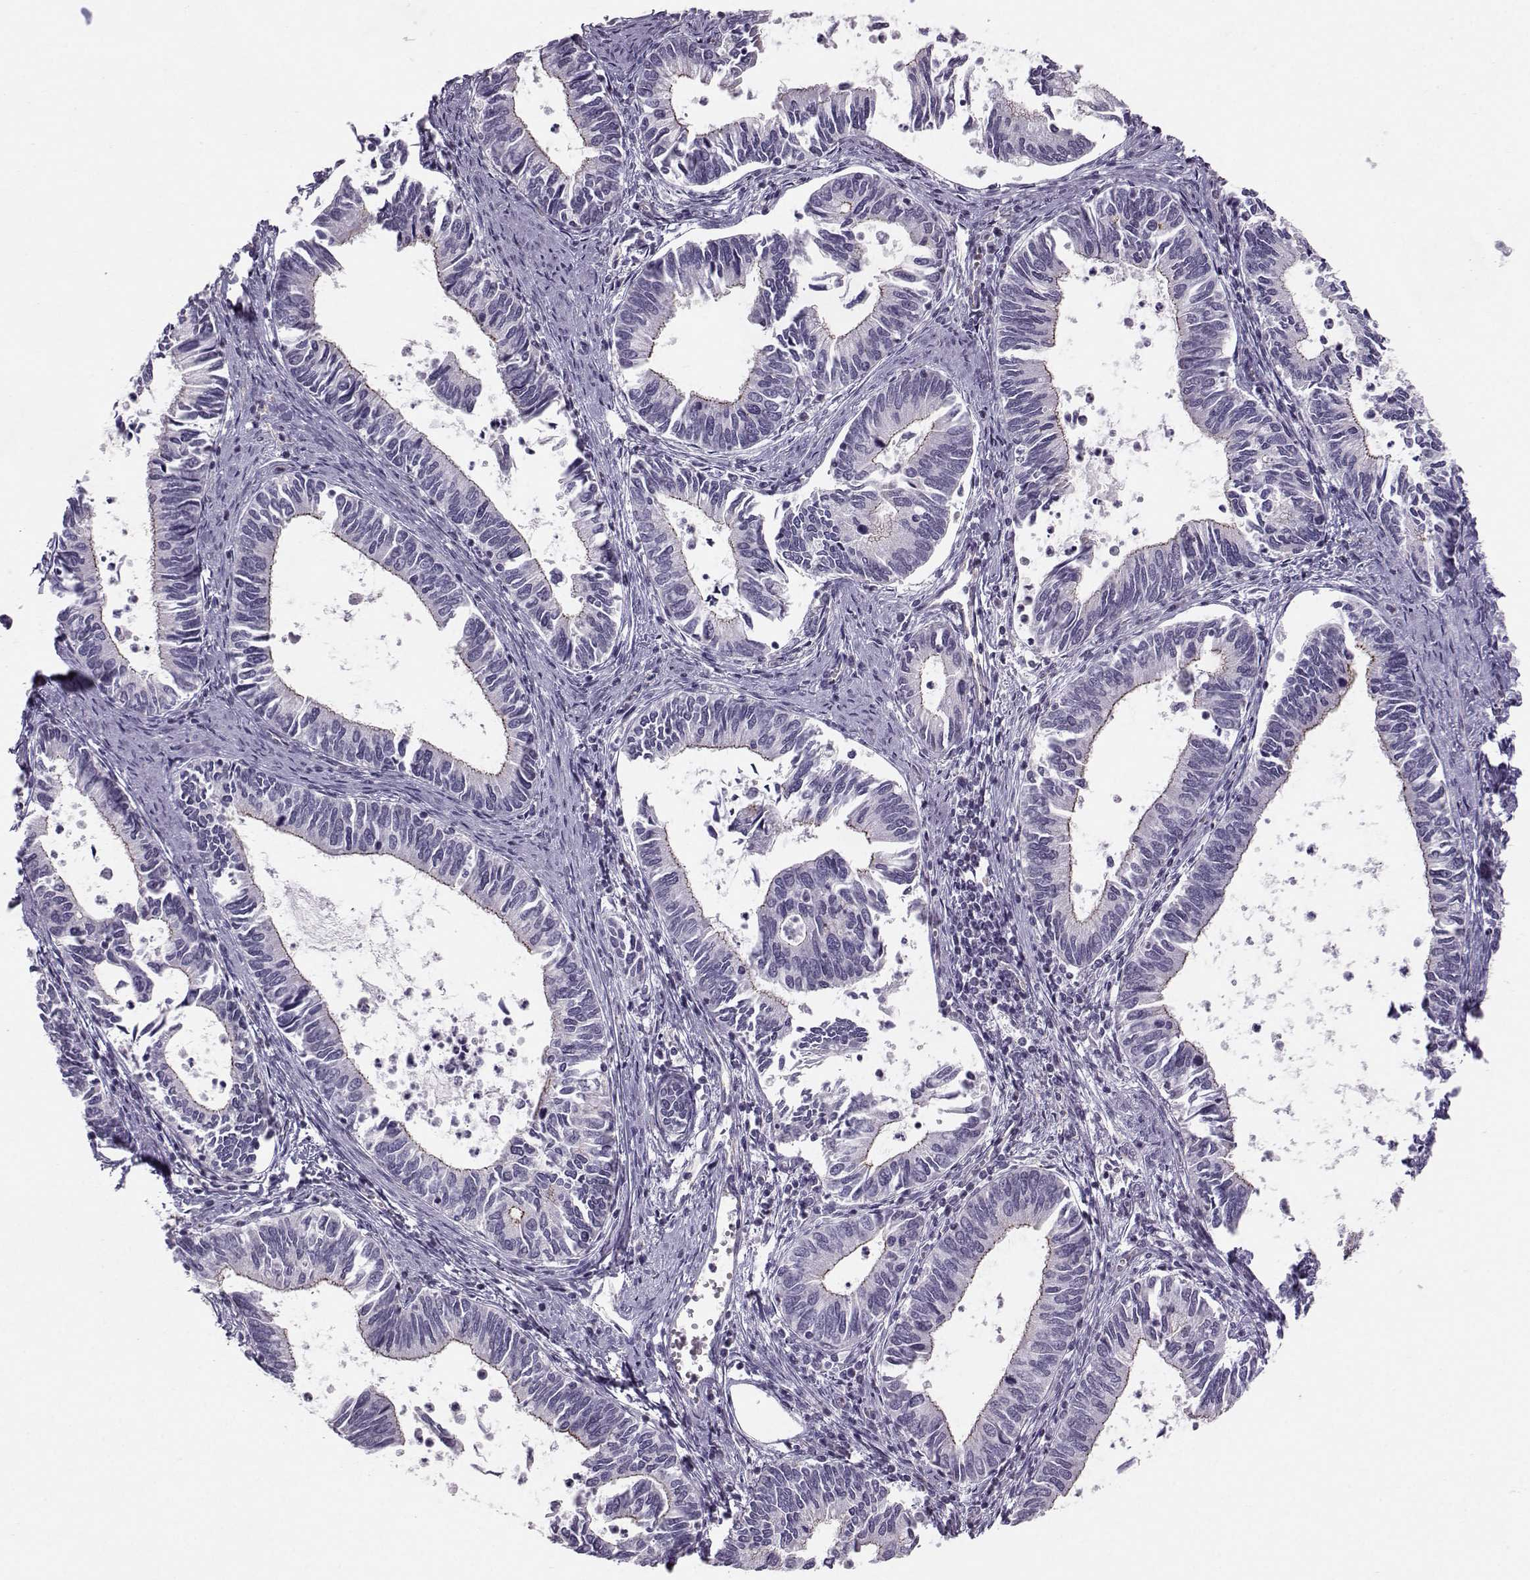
{"staining": {"intensity": "moderate", "quantity": "<25%", "location": "cytoplasmic/membranous"}, "tissue": "cervical cancer", "cell_type": "Tumor cells", "image_type": "cancer", "snomed": [{"axis": "morphology", "description": "Adenocarcinoma, NOS"}, {"axis": "topography", "description": "Cervix"}], "caption": "Brown immunohistochemical staining in human cervical adenocarcinoma demonstrates moderate cytoplasmic/membranous positivity in approximately <25% of tumor cells. The staining was performed using DAB (3,3'-diaminobenzidine) to visualize the protein expression in brown, while the nuclei were stained in blue with hematoxylin (Magnification: 20x).", "gene": "MAST1", "patient": {"sex": "female", "age": 42}}